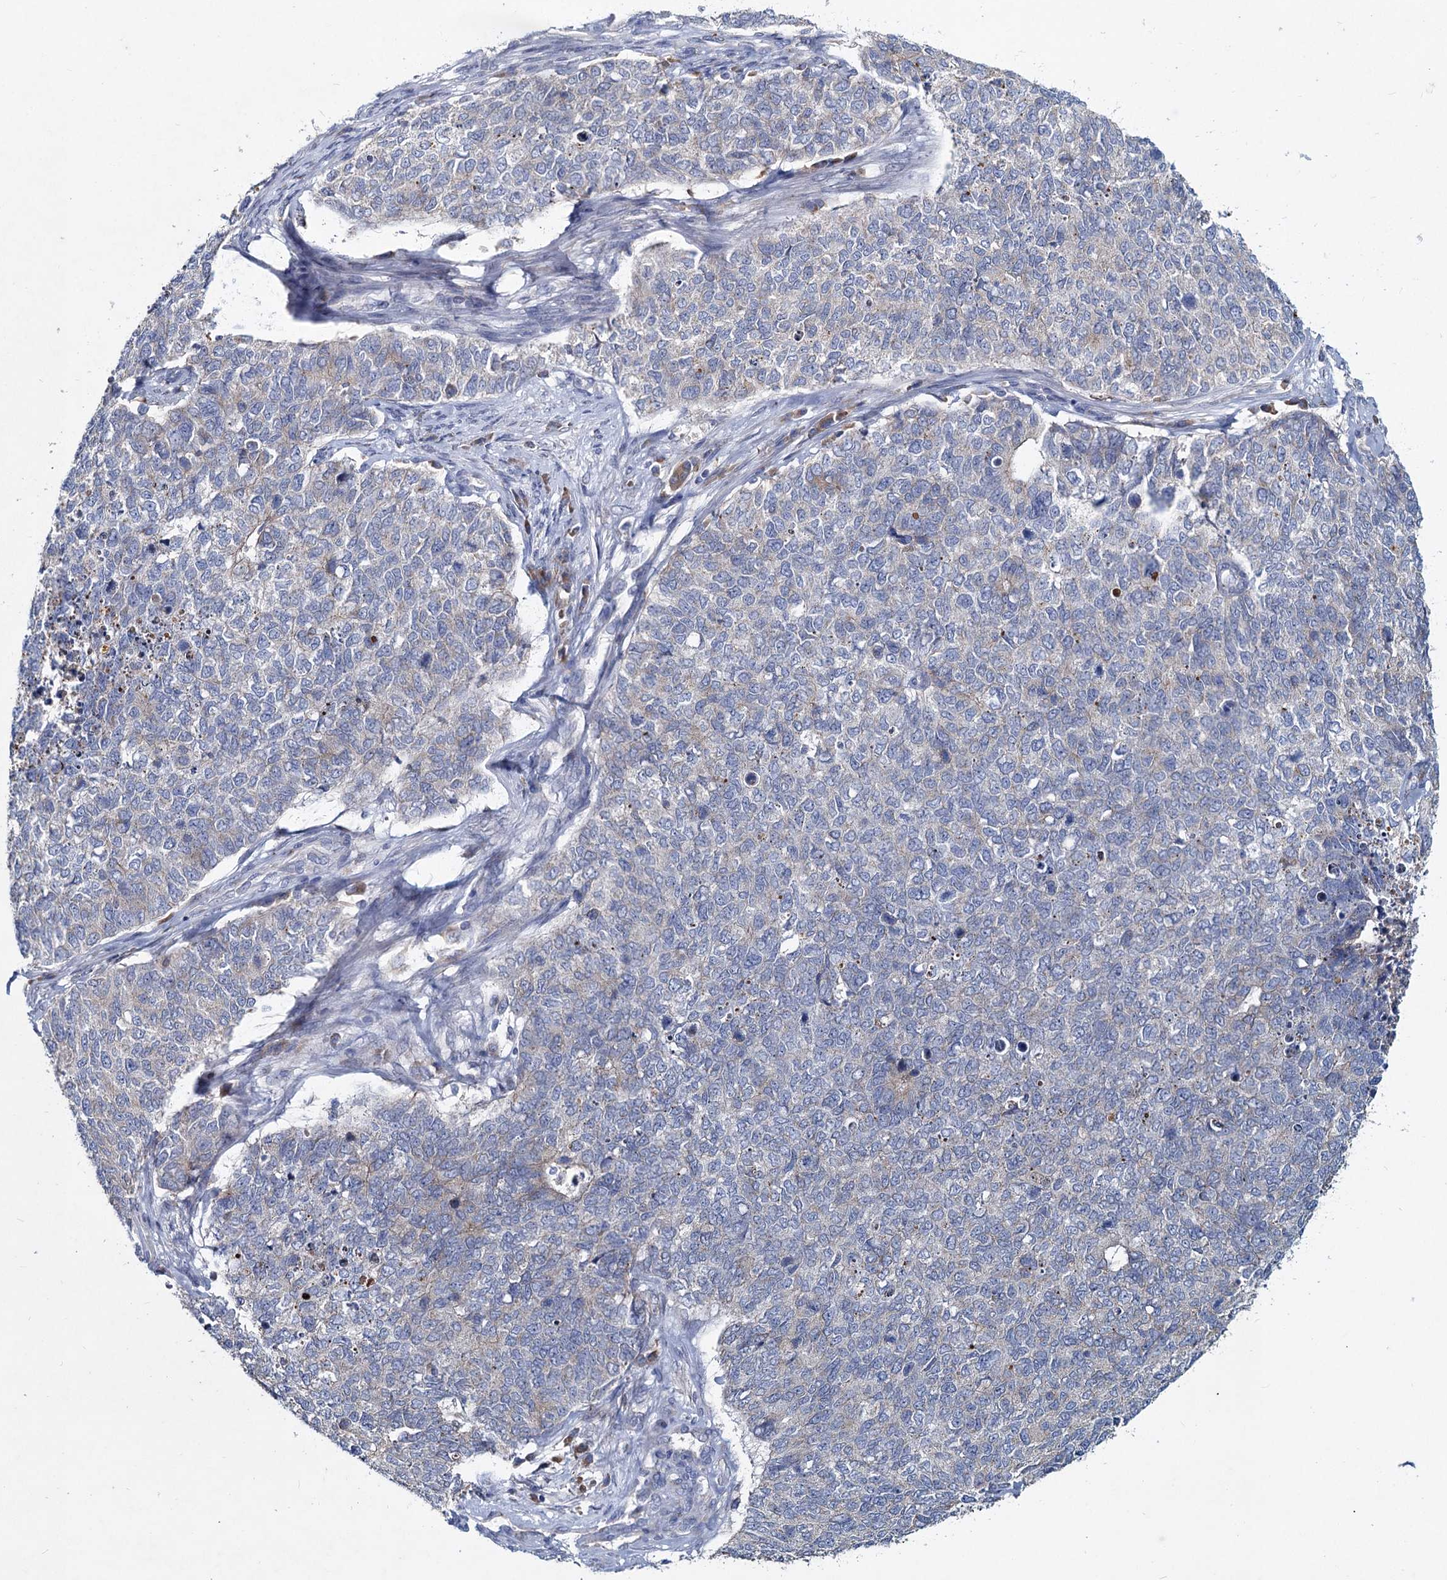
{"staining": {"intensity": "negative", "quantity": "none", "location": "none"}, "tissue": "cervical cancer", "cell_type": "Tumor cells", "image_type": "cancer", "snomed": [{"axis": "morphology", "description": "Squamous cell carcinoma, NOS"}, {"axis": "topography", "description": "Cervix"}], "caption": "This is an immunohistochemistry (IHC) histopathology image of cervical squamous cell carcinoma. There is no positivity in tumor cells.", "gene": "TMX2", "patient": {"sex": "female", "age": 63}}